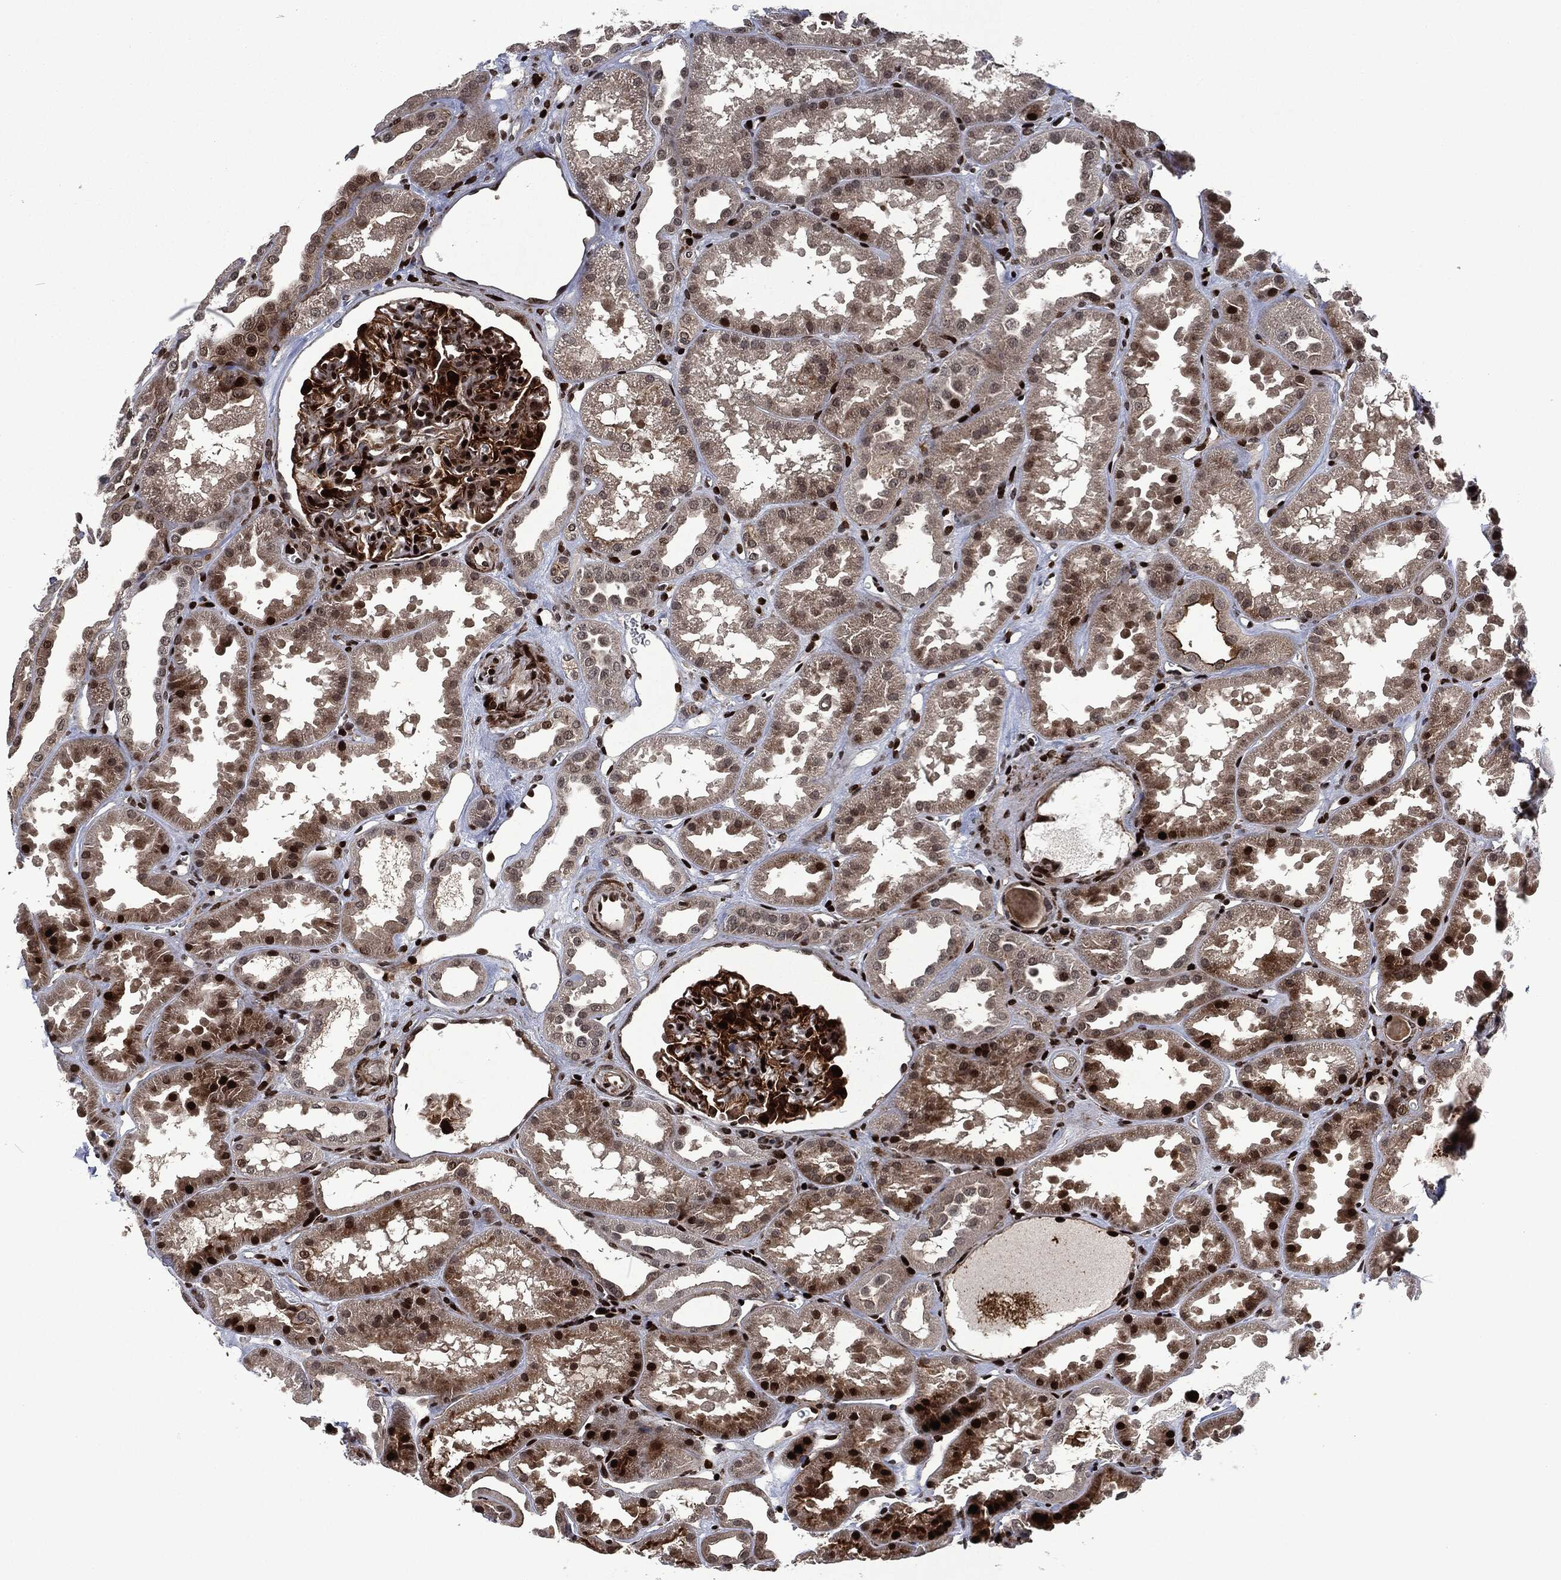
{"staining": {"intensity": "strong", "quantity": "25%-75%", "location": "nuclear"}, "tissue": "kidney", "cell_type": "Cells in glomeruli", "image_type": "normal", "snomed": [{"axis": "morphology", "description": "Normal tissue, NOS"}, {"axis": "topography", "description": "Kidney"}], "caption": "Brown immunohistochemical staining in unremarkable human kidney demonstrates strong nuclear expression in approximately 25%-75% of cells in glomeruli. Immunohistochemistry (ihc) stains the protein of interest in brown and the nuclei are stained blue.", "gene": "EGFR", "patient": {"sex": "male", "age": 61}}